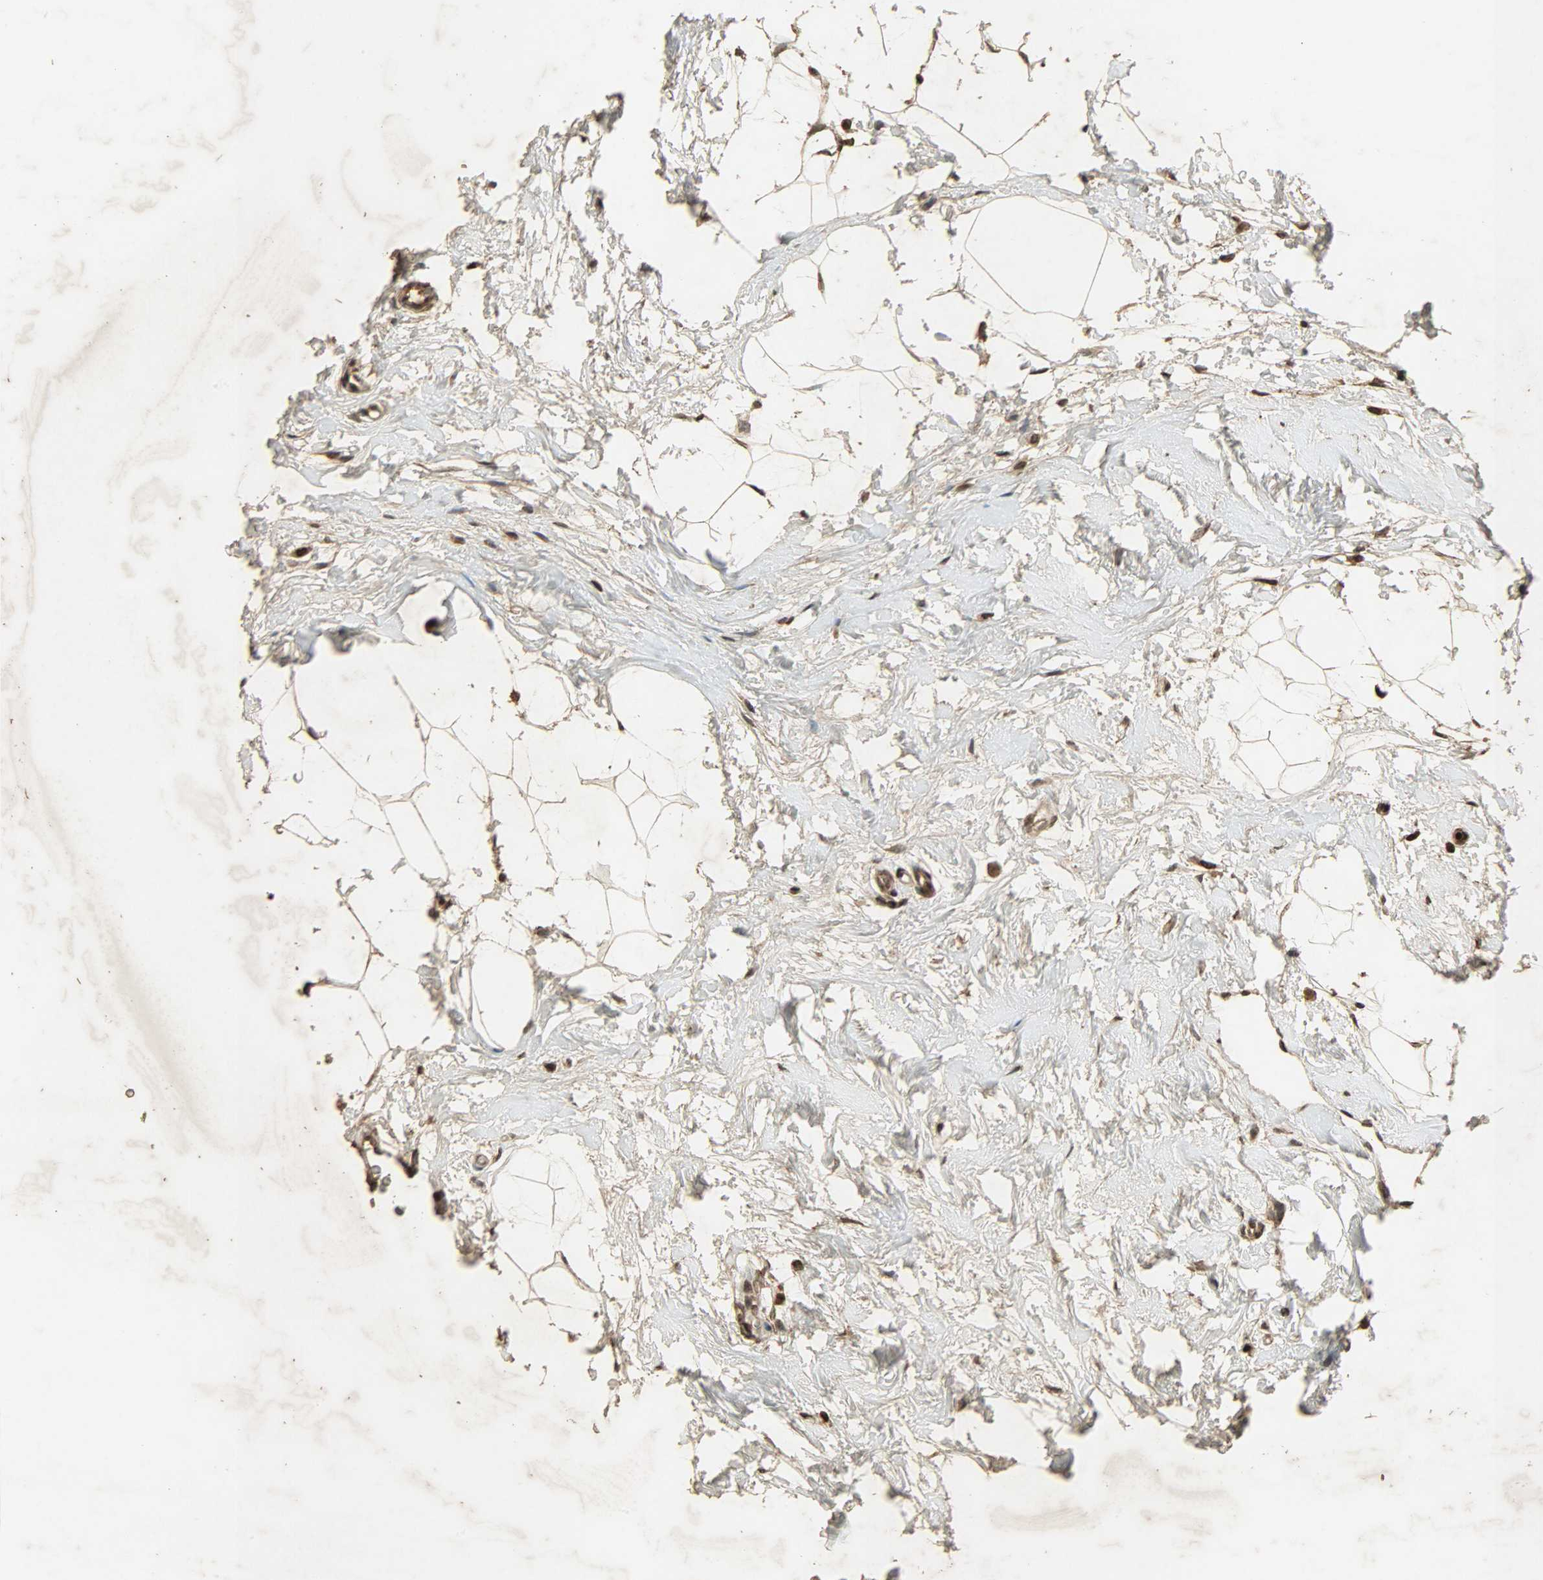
{"staining": {"intensity": "strong", "quantity": ">75%", "location": "cytoplasmic/membranous,nuclear"}, "tissue": "breast cancer", "cell_type": "Tumor cells", "image_type": "cancer", "snomed": [{"axis": "morphology", "description": "Lobular carcinoma, in situ"}, {"axis": "morphology", "description": "Lobular carcinoma"}, {"axis": "topography", "description": "Breast"}], "caption": "Tumor cells exhibit high levels of strong cytoplasmic/membranous and nuclear positivity in about >75% of cells in breast cancer (lobular carcinoma in situ).", "gene": "PPP3R1", "patient": {"sex": "female", "age": 41}}